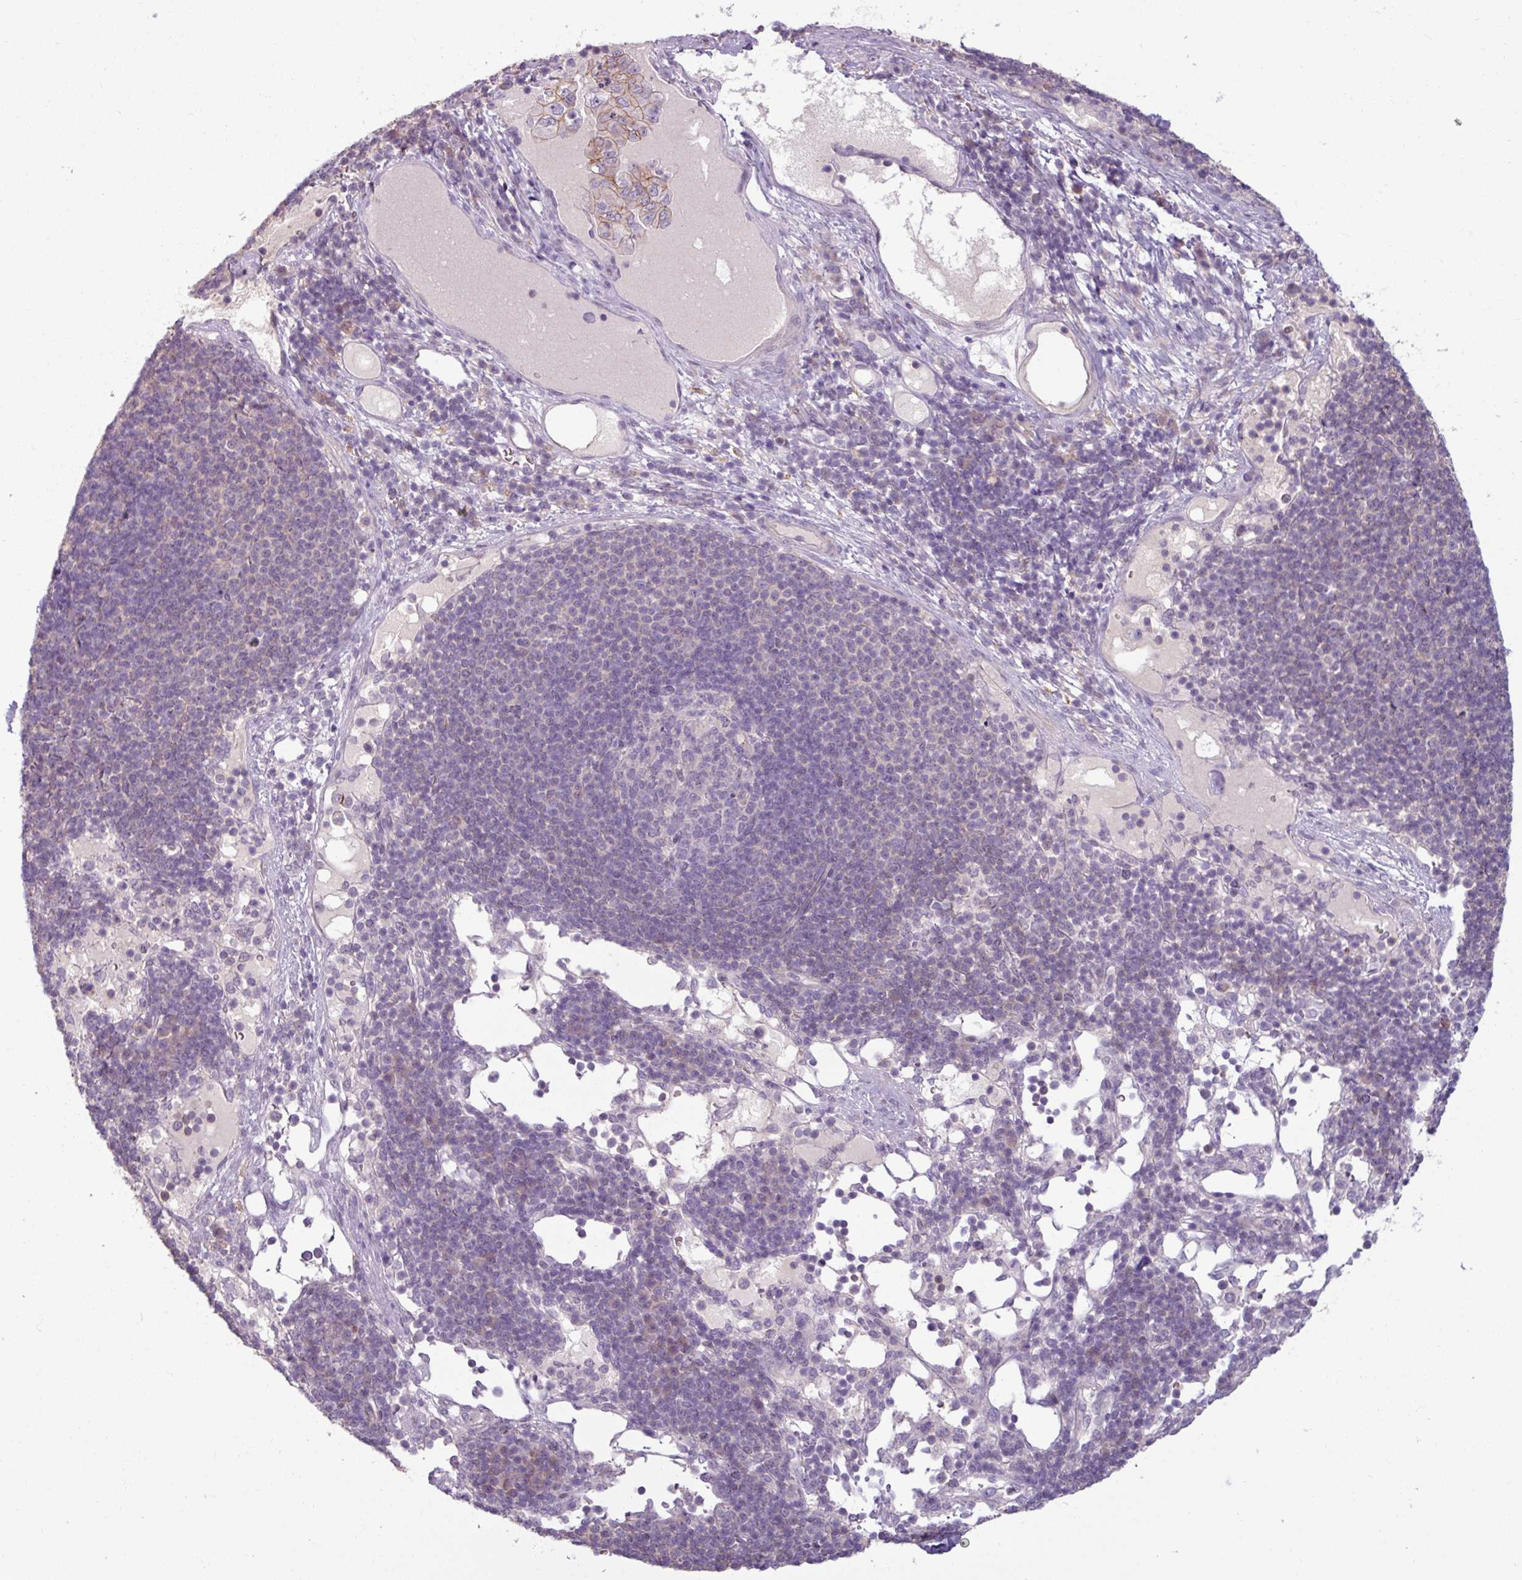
{"staining": {"intensity": "weak", "quantity": ">75%", "location": "cytoplasmic/membranous"}, "tissue": "pancreatic cancer", "cell_type": "Tumor cells", "image_type": "cancer", "snomed": [{"axis": "morphology", "description": "Adenocarcinoma, NOS"}, {"axis": "topography", "description": "Pancreas"}], "caption": "Pancreatic cancer stained for a protein displays weak cytoplasmic/membranous positivity in tumor cells.", "gene": "PNMA6A", "patient": {"sex": "female", "age": 63}}